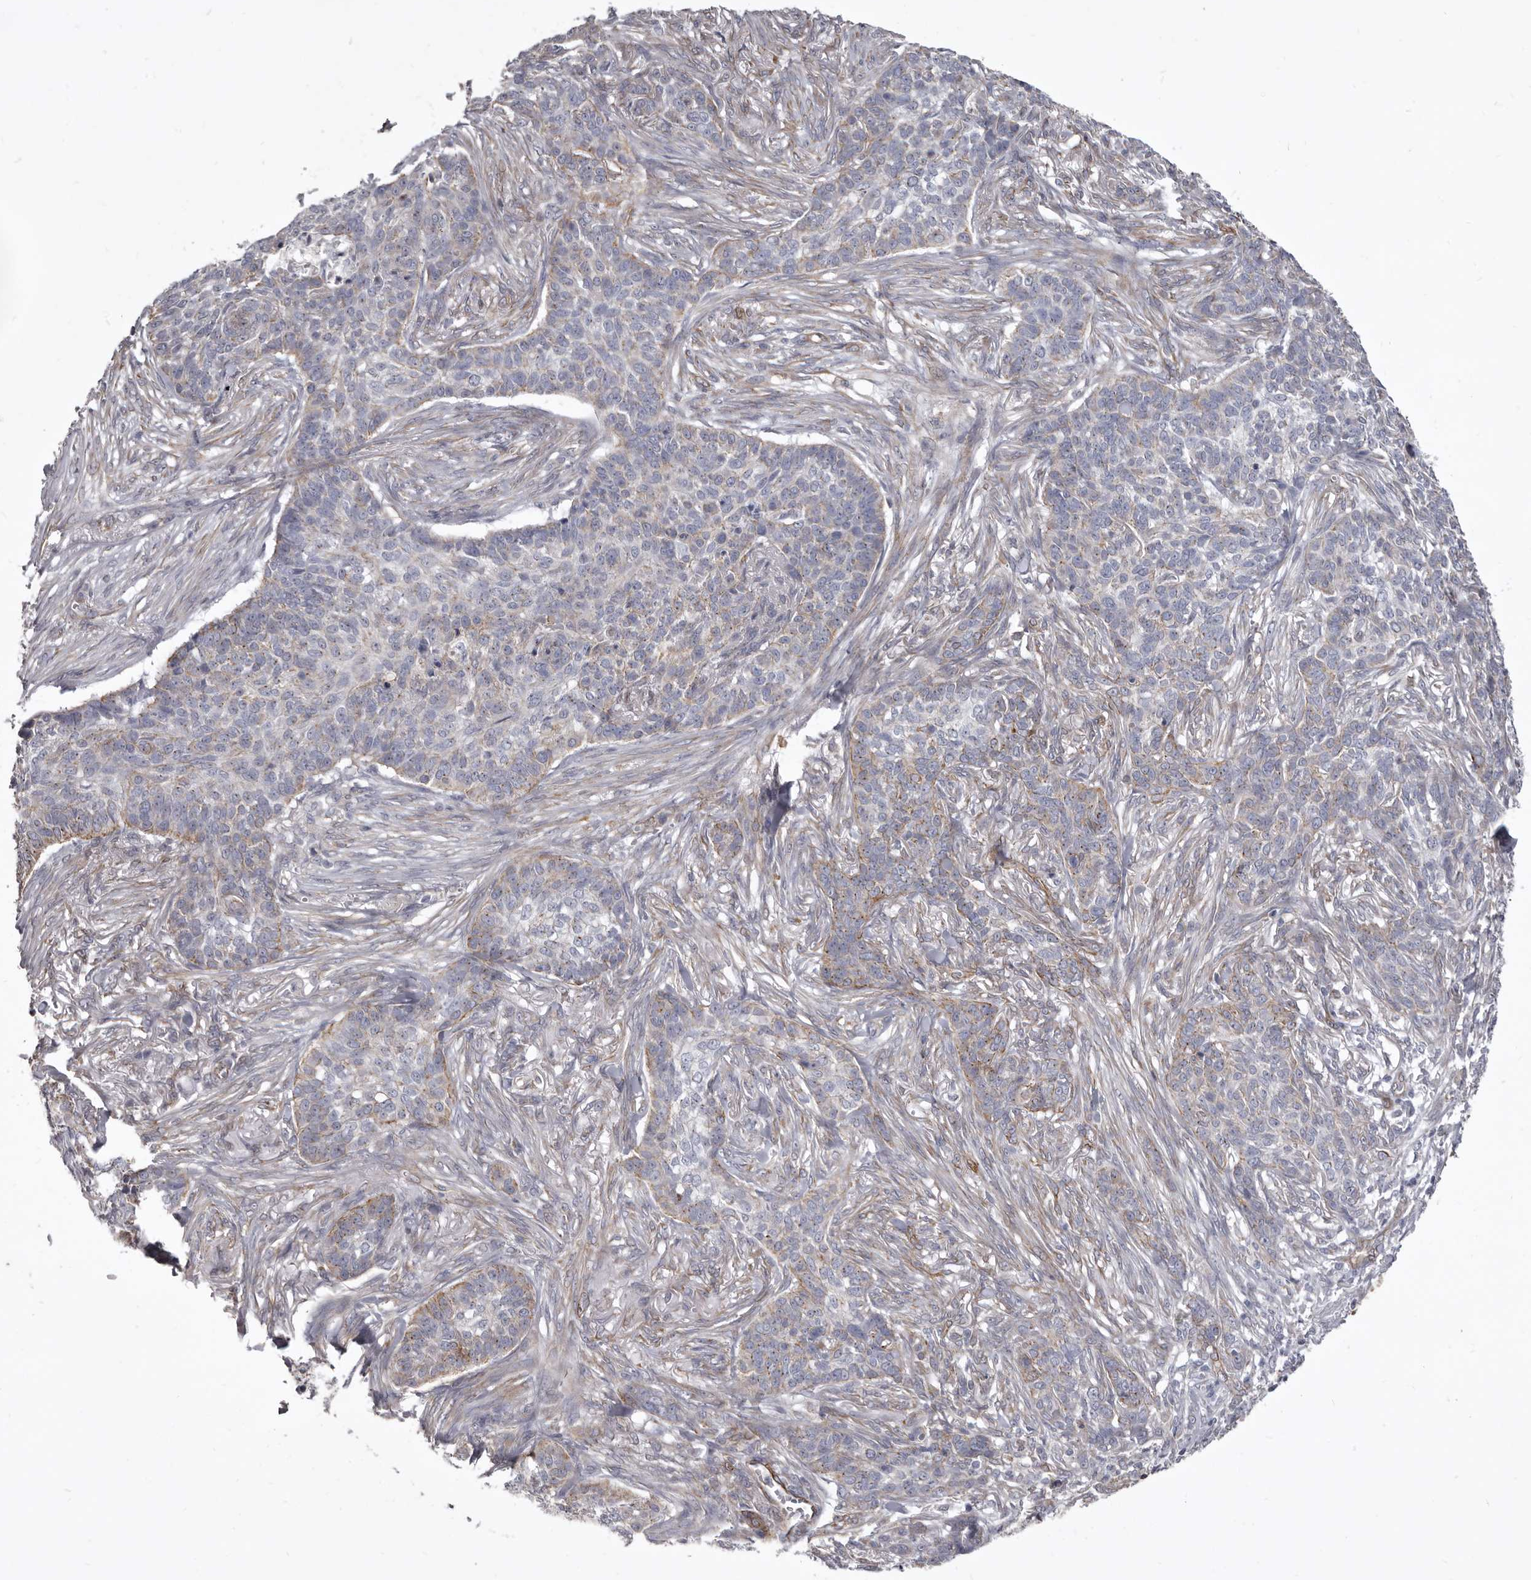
{"staining": {"intensity": "negative", "quantity": "none", "location": "none"}, "tissue": "skin cancer", "cell_type": "Tumor cells", "image_type": "cancer", "snomed": [{"axis": "morphology", "description": "Basal cell carcinoma"}, {"axis": "topography", "description": "Skin"}], "caption": "The histopathology image demonstrates no significant staining in tumor cells of basal cell carcinoma (skin).", "gene": "P2RX6", "patient": {"sex": "male", "age": 85}}